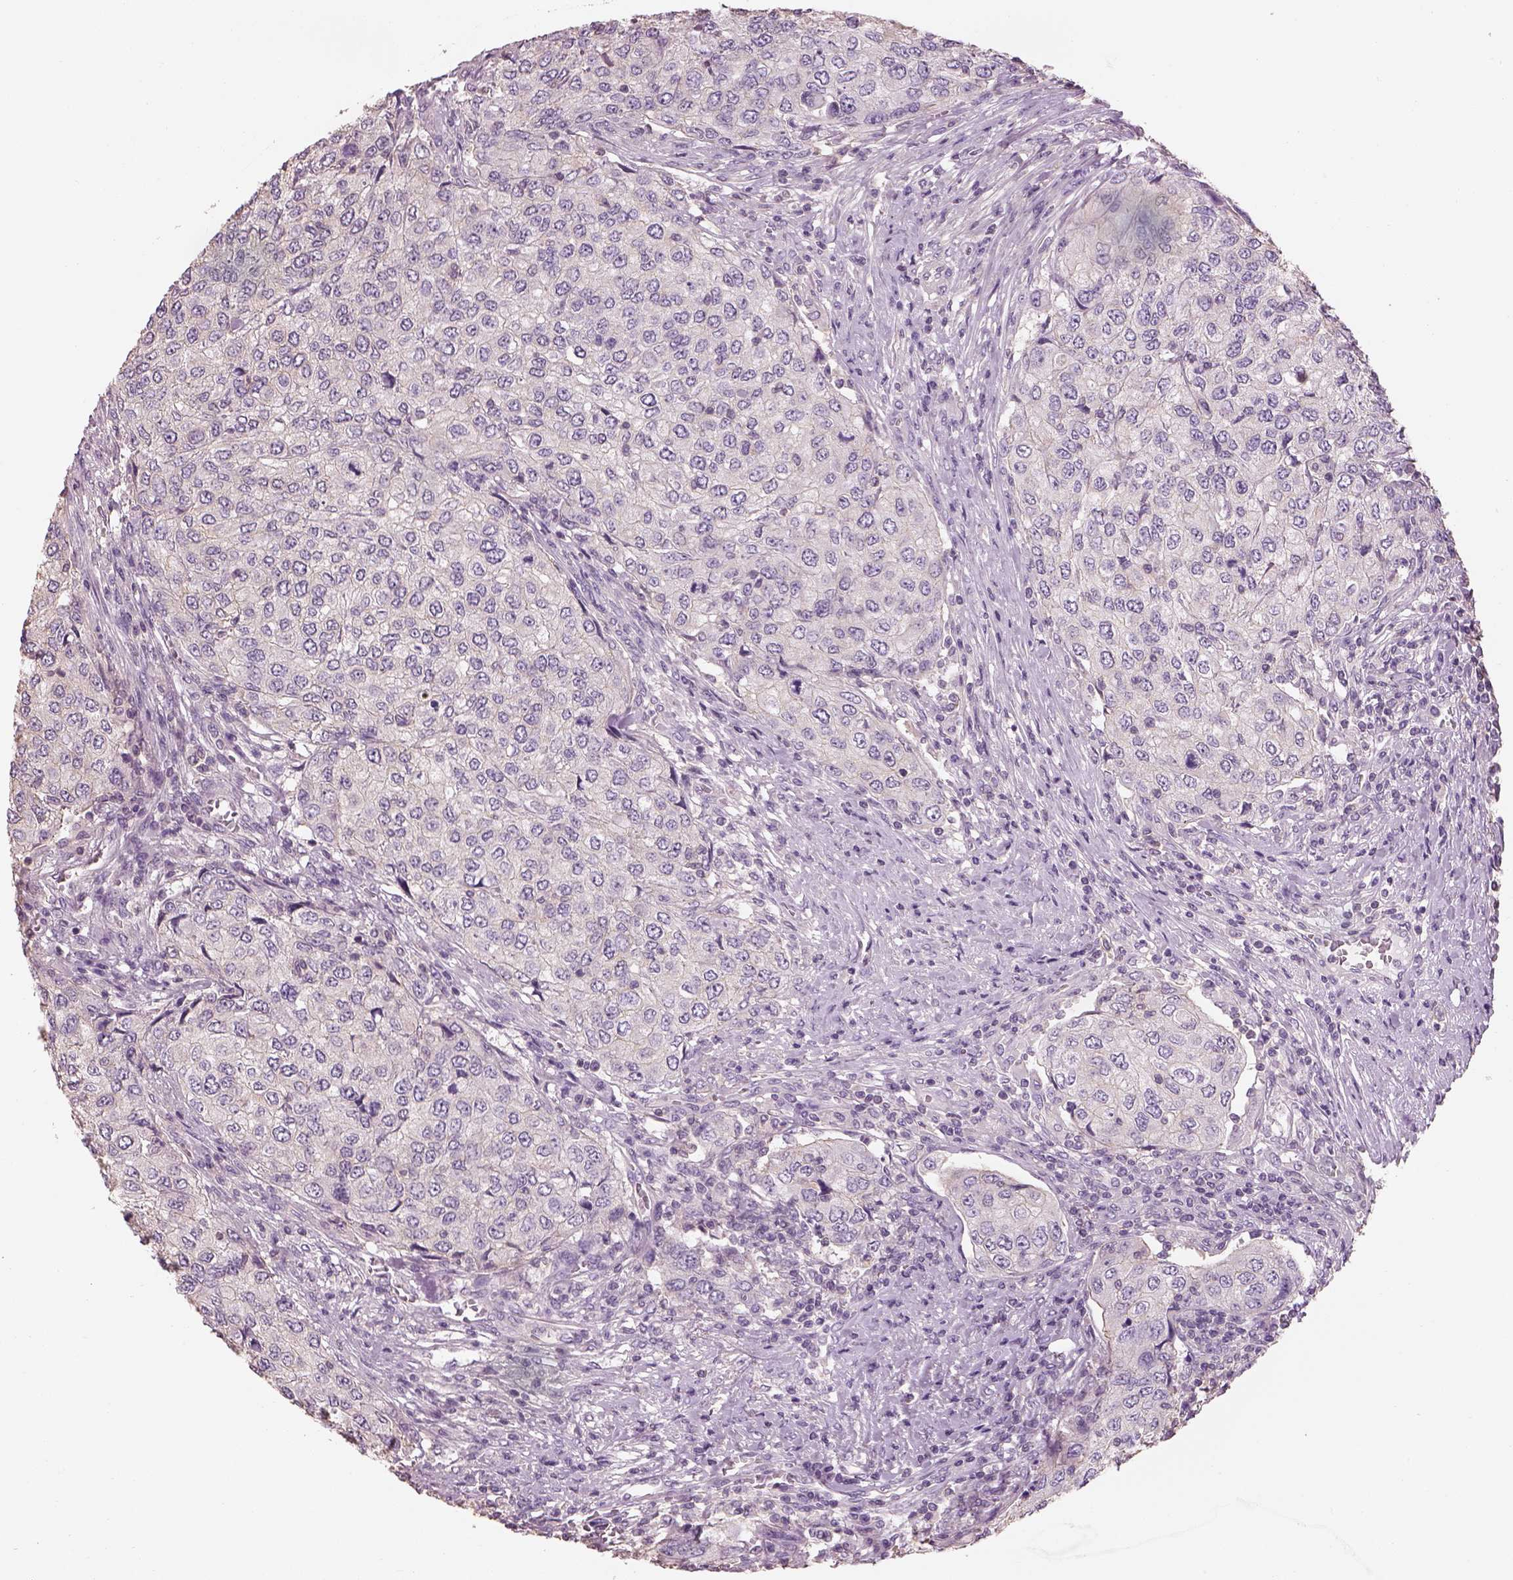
{"staining": {"intensity": "negative", "quantity": "none", "location": "none"}, "tissue": "urothelial cancer", "cell_type": "Tumor cells", "image_type": "cancer", "snomed": [{"axis": "morphology", "description": "Urothelial carcinoma, High grade"}, {"axis": "topography", "description": "Urinary bladder"}], "caption": "A micrograph of urothelial cancer stained for a protein reveals no brown staining in tumor cells.", "gene": "OTUD6A", "patient": {"sex": "female", "age": 78}}